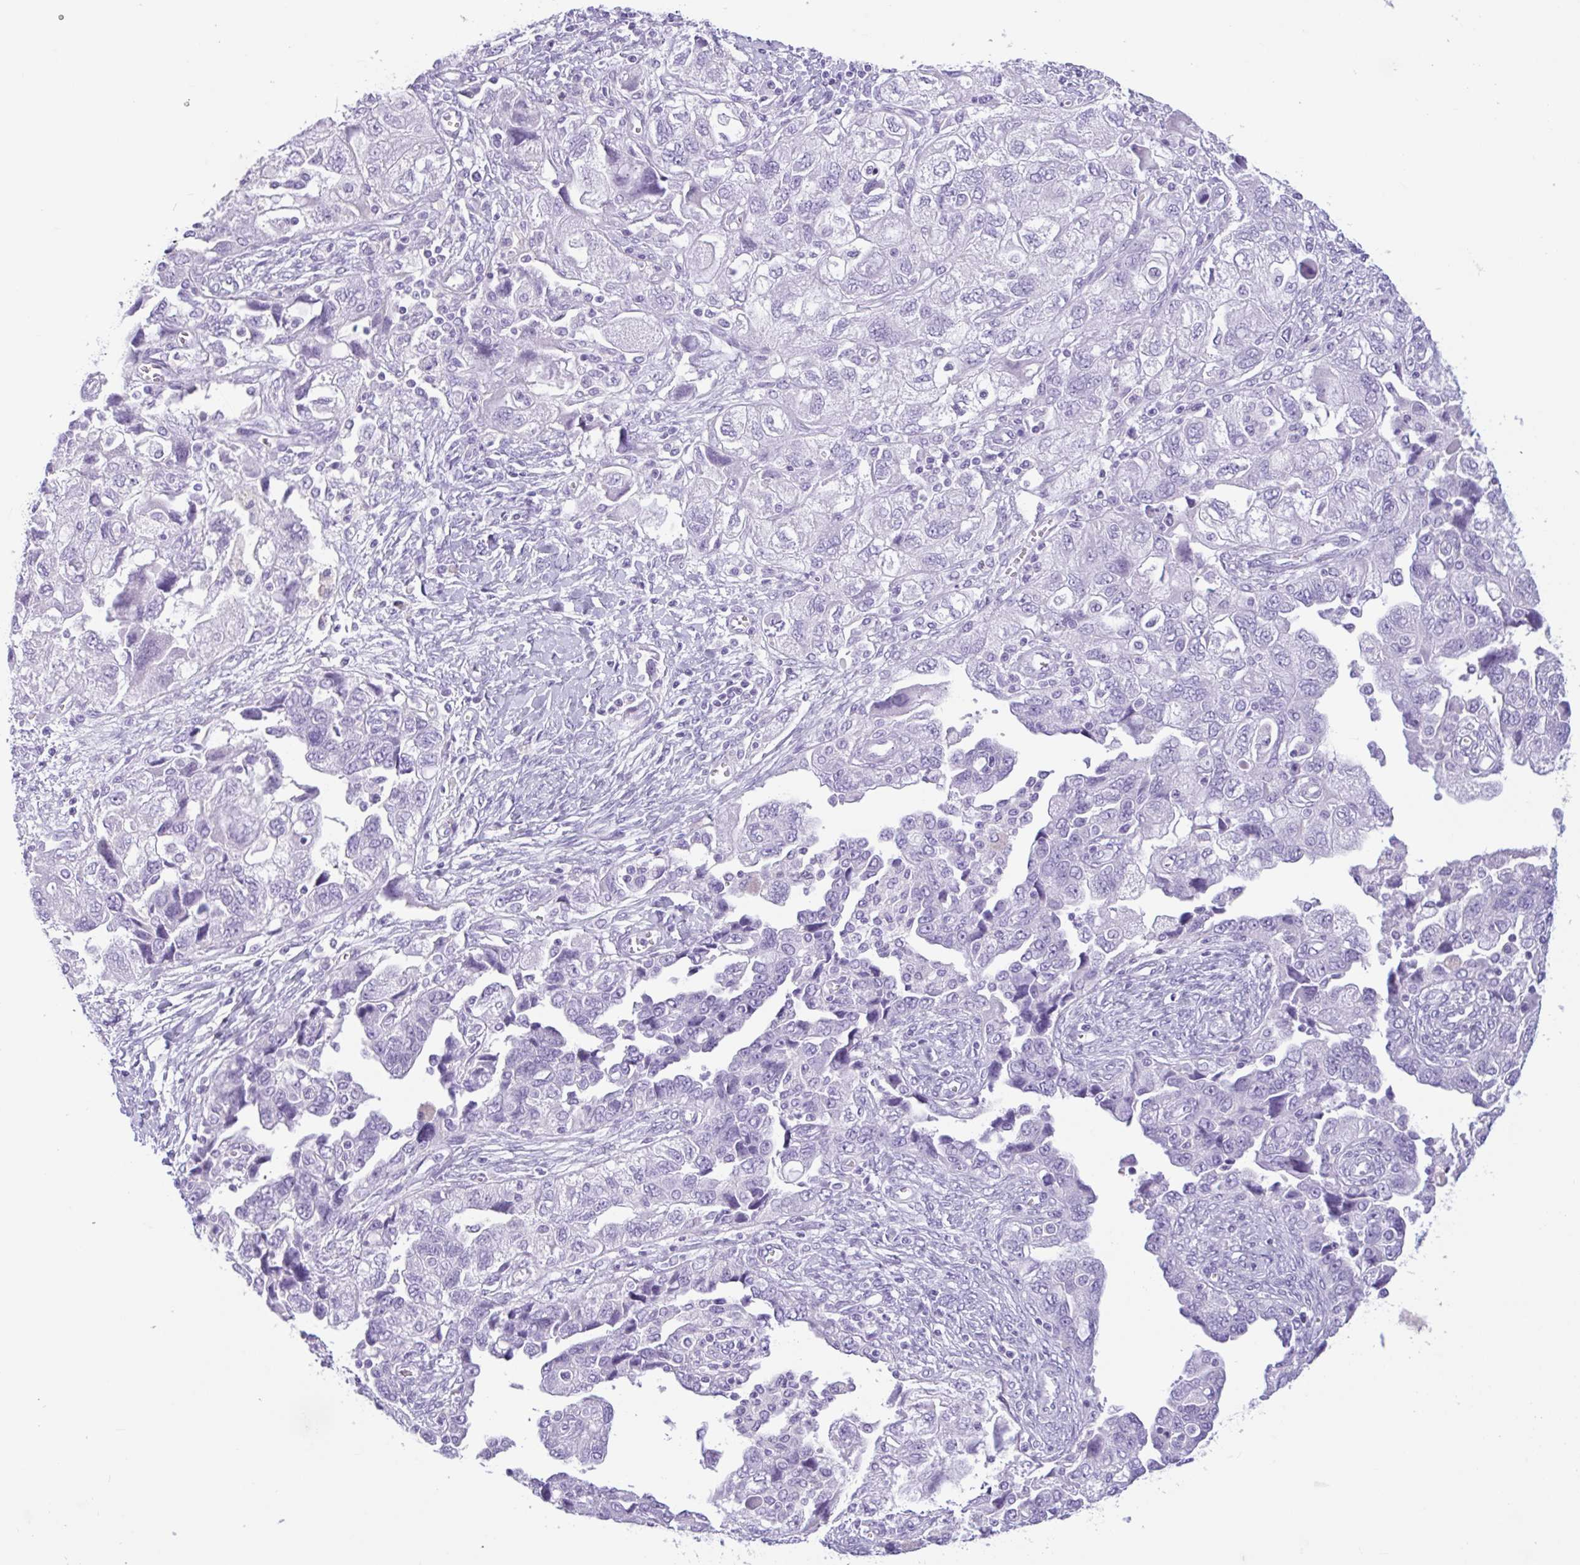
{"staining": {"intensity": "negative", "quantity": "none", "location": "none"}, "tissue": "ovarian cancer", "cell_type": "Tumor cells", "image_type": "cancer", "snomed": [{"axis": "morphology", "description": "Carcinoma, NOS"}, {"axis": "morphology", "description": "Cystadenocarcinoma, serous, NOS"}, {"axis": "topography", "description": "Ovary"}], "caption": "This is a histopathology image of IHC staining of ovarian cancer (serous cystadenocarcinoma), which shows no positivity in tumor cells.", "gene": "CTSE", "patient": {"sex": "female", "age": 69}}